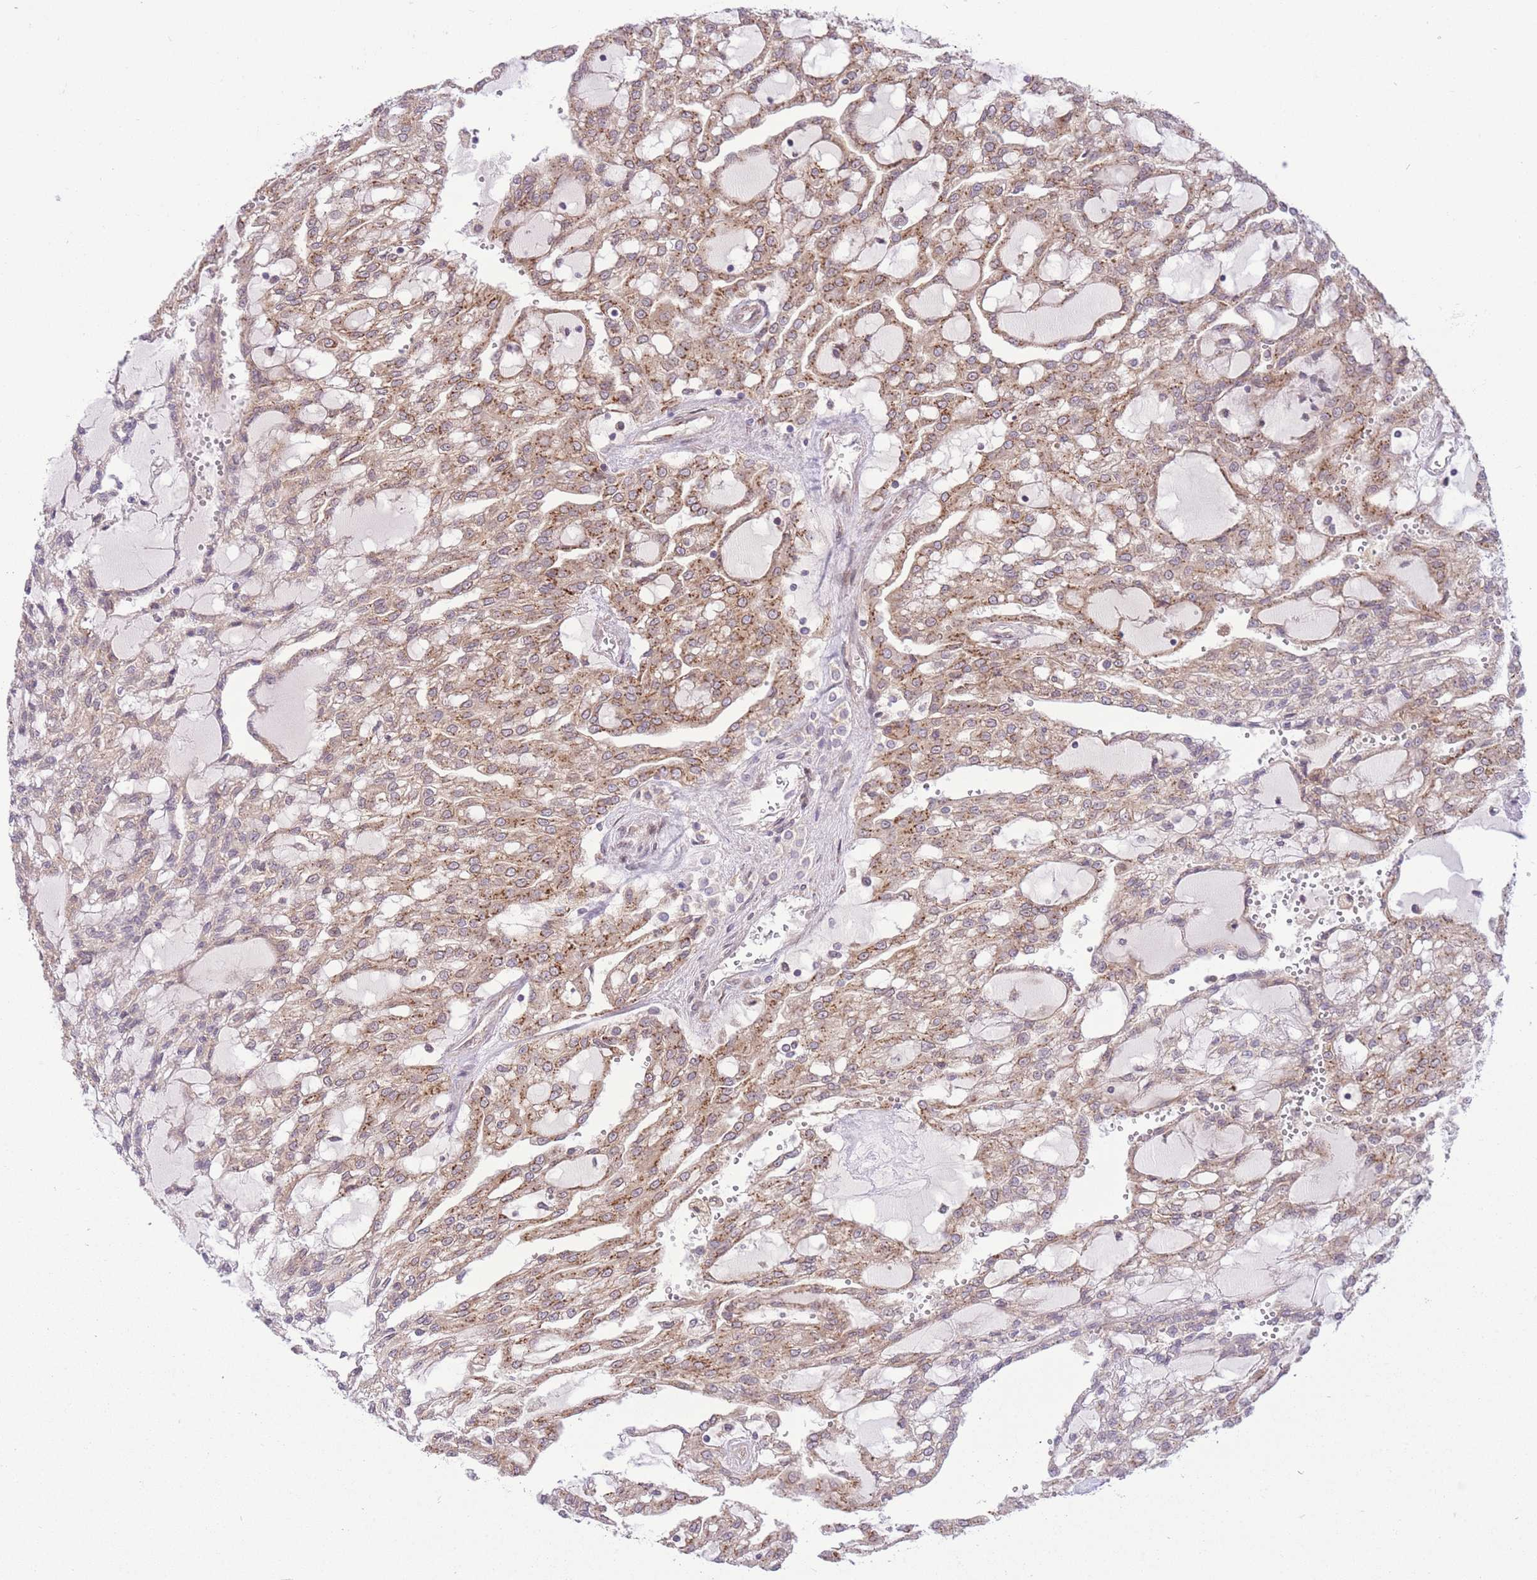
{"staining": {"intensity": "moderate", "quantity": "25%-75%", "location": "cytoplasmic/membranous"}, "tissue": "renal cancer", "cell_type": "Tumor cells", "image_type": "cancer", "snomed": [{"axis": "morphology", "description": "Adenocarcinoma, NOS"}, {"axis": "topography", "description": "Kidney"}], "caption": "Human renal cancer (adenocarcinoma) stained for a protein (brown) reveals moderate cytoplasmic/membranous positive staining in about 25%-75% of tumor cells.", "gene": "ZBED5", "patient": {"sex": "male", "age": 63}}